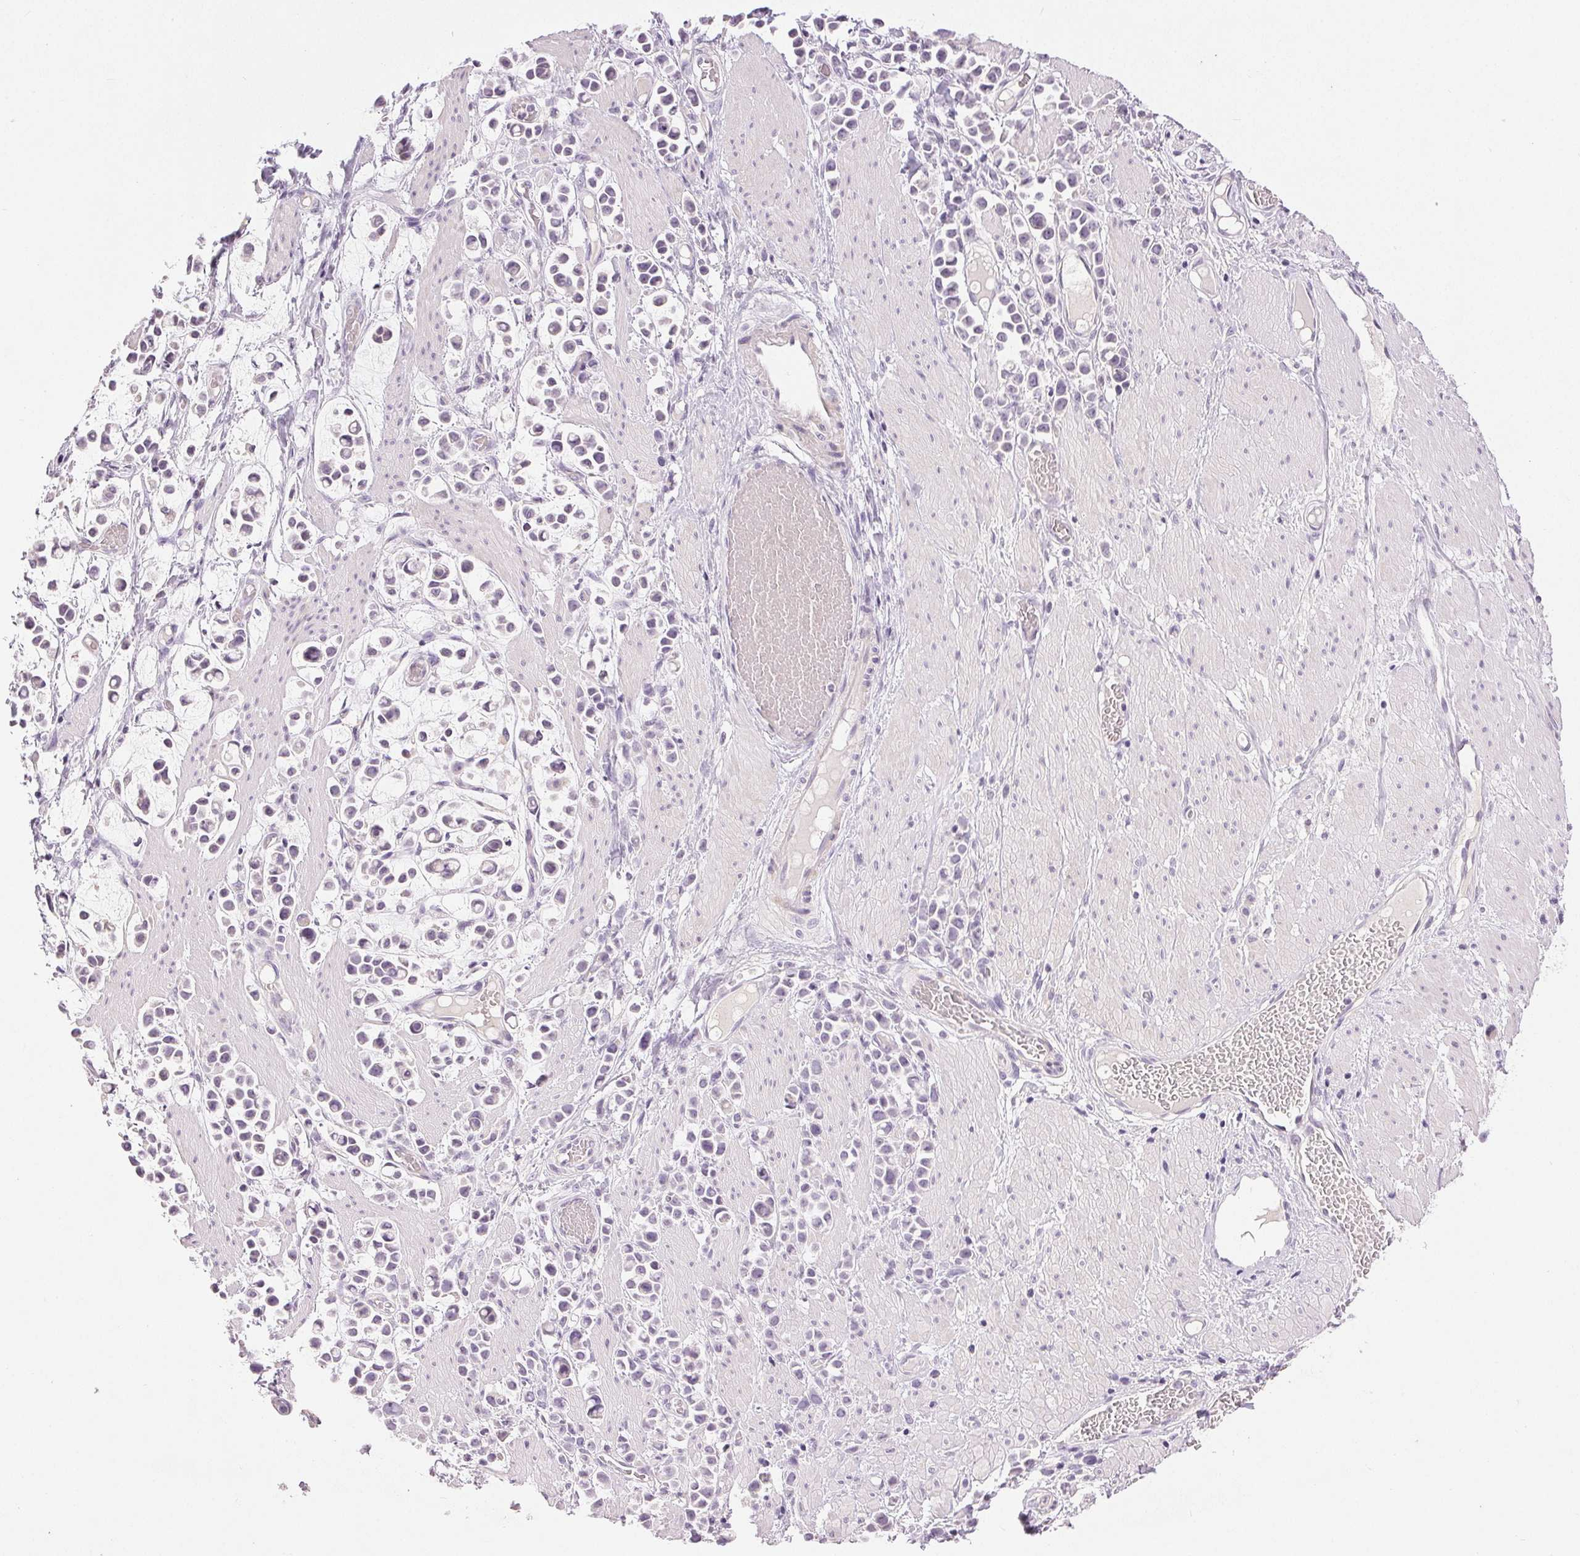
{"staining": {"intensity": "negative", "quantity": "none", "location": "none"}, "tissue": "stomach cancer", "cell_type": "Tumor cells", "image_type": "cancer", "snomed": [{"axis": "morphology", "description": "Adenocarcinoma, NOS"}, {"axis": "topography", "description": "Stomach"}], "caption": "Immunohistochemical staining of human stomach cancer shows no significant staining in tumor cells. (Stains: DAB (3,3'-diaminobenzidine) immunohistochemistry with hematoxylin counter stain, Microscopy: brightfield microscopy at high magnification).", "gene": "DSG3", "patient": {"sex": "male", "age": 82}}